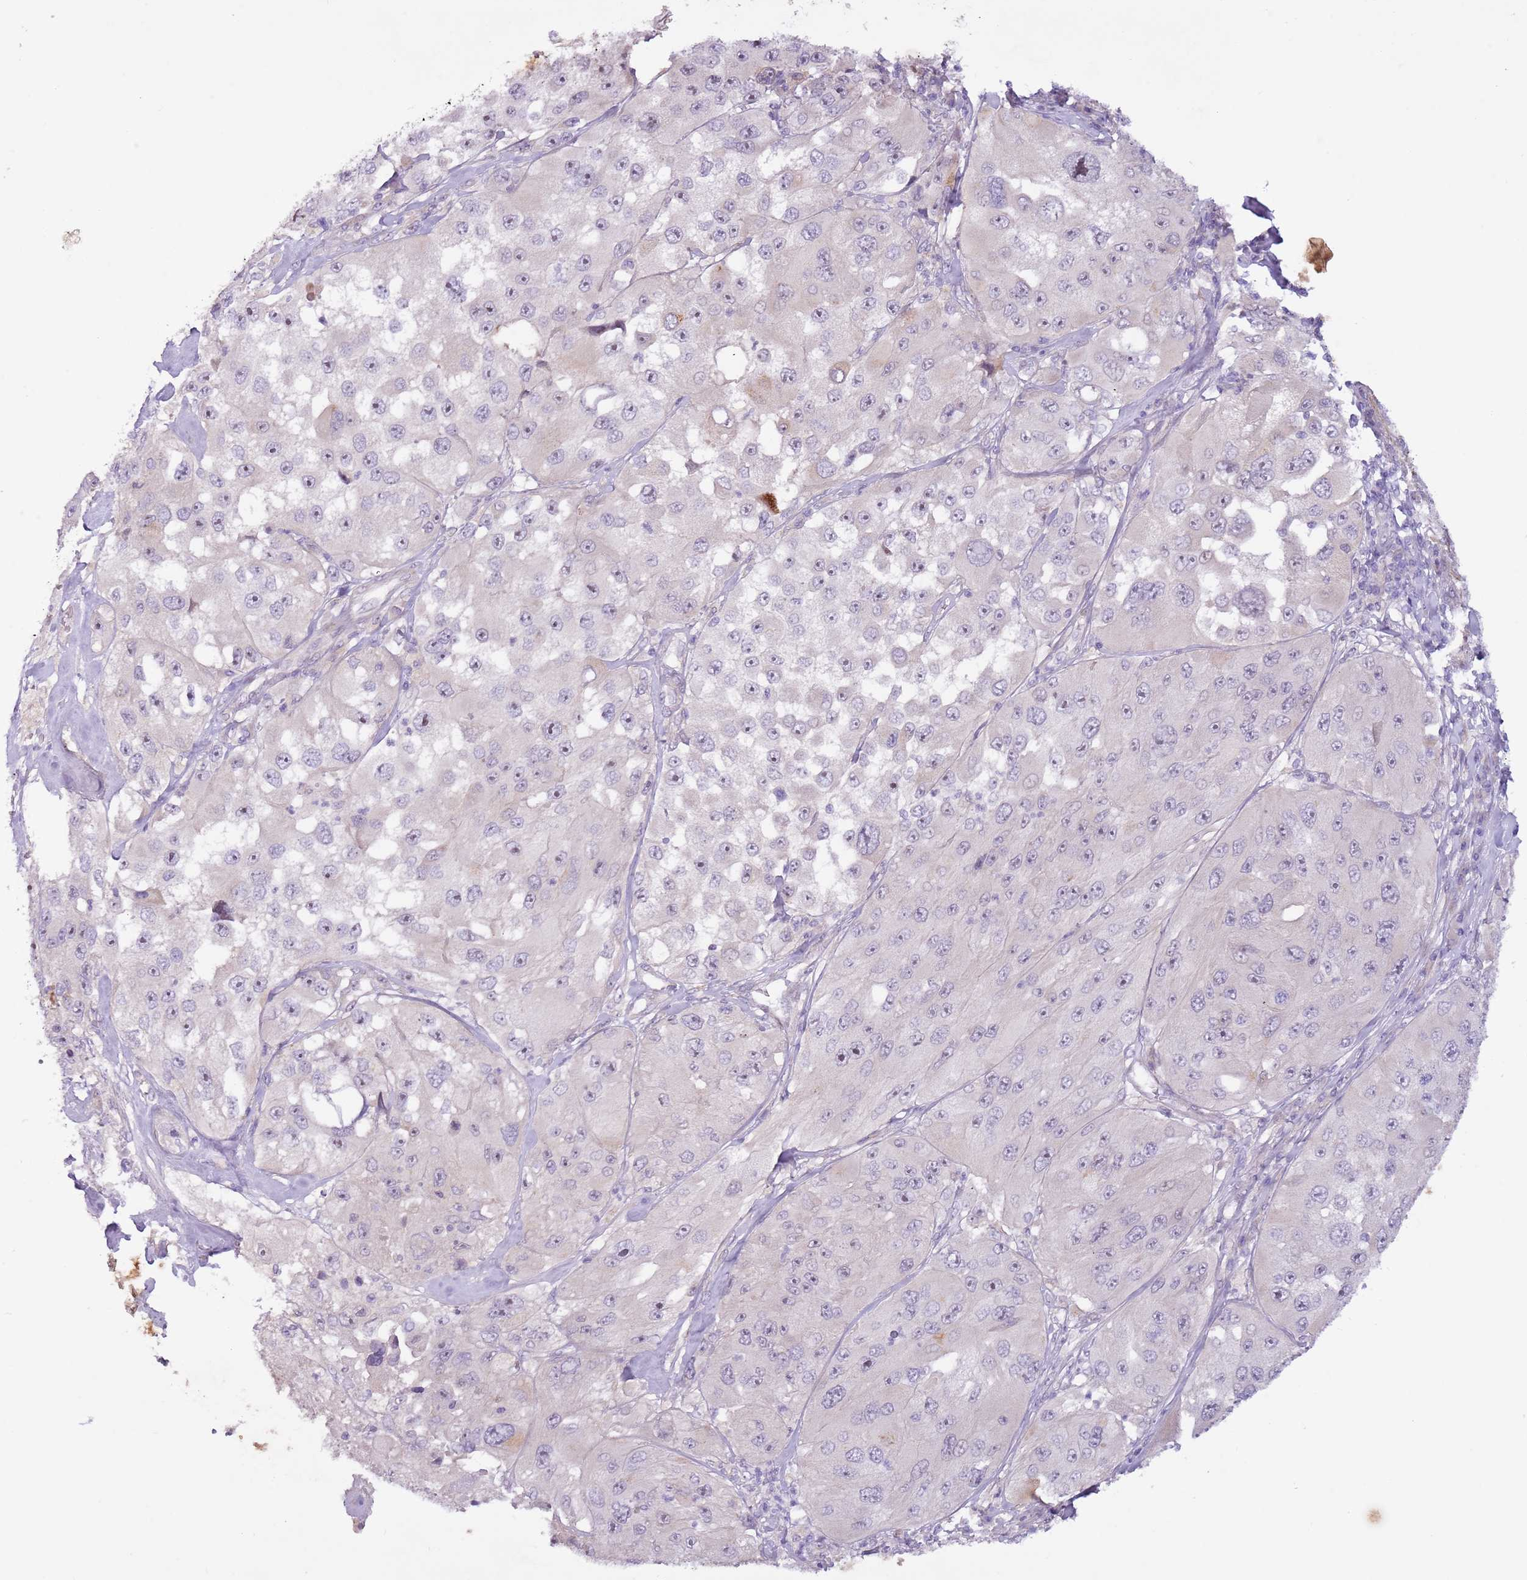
{"staining": {"intensity": "negative", "quantity": "none", "location": "none"}, "tissue": "melanoma", "cell_type": "Tumor cells", "image_type": "cancer", "snomed": [{"axis": "morphology", "description": "Malignant melanoma, Metastatic site"}, {"axis": "topography", "description": "Lymph node"}], "caption": "Malignant melanoma (metastatic site) was stained to show a protein in brown. There is no significant staining in tumor cells. (DAB immunohistochemistry visualized using brightfield microscopy, high magnification).", "gene": "MRO", "patient": {"sex": "male", "age": 62}}